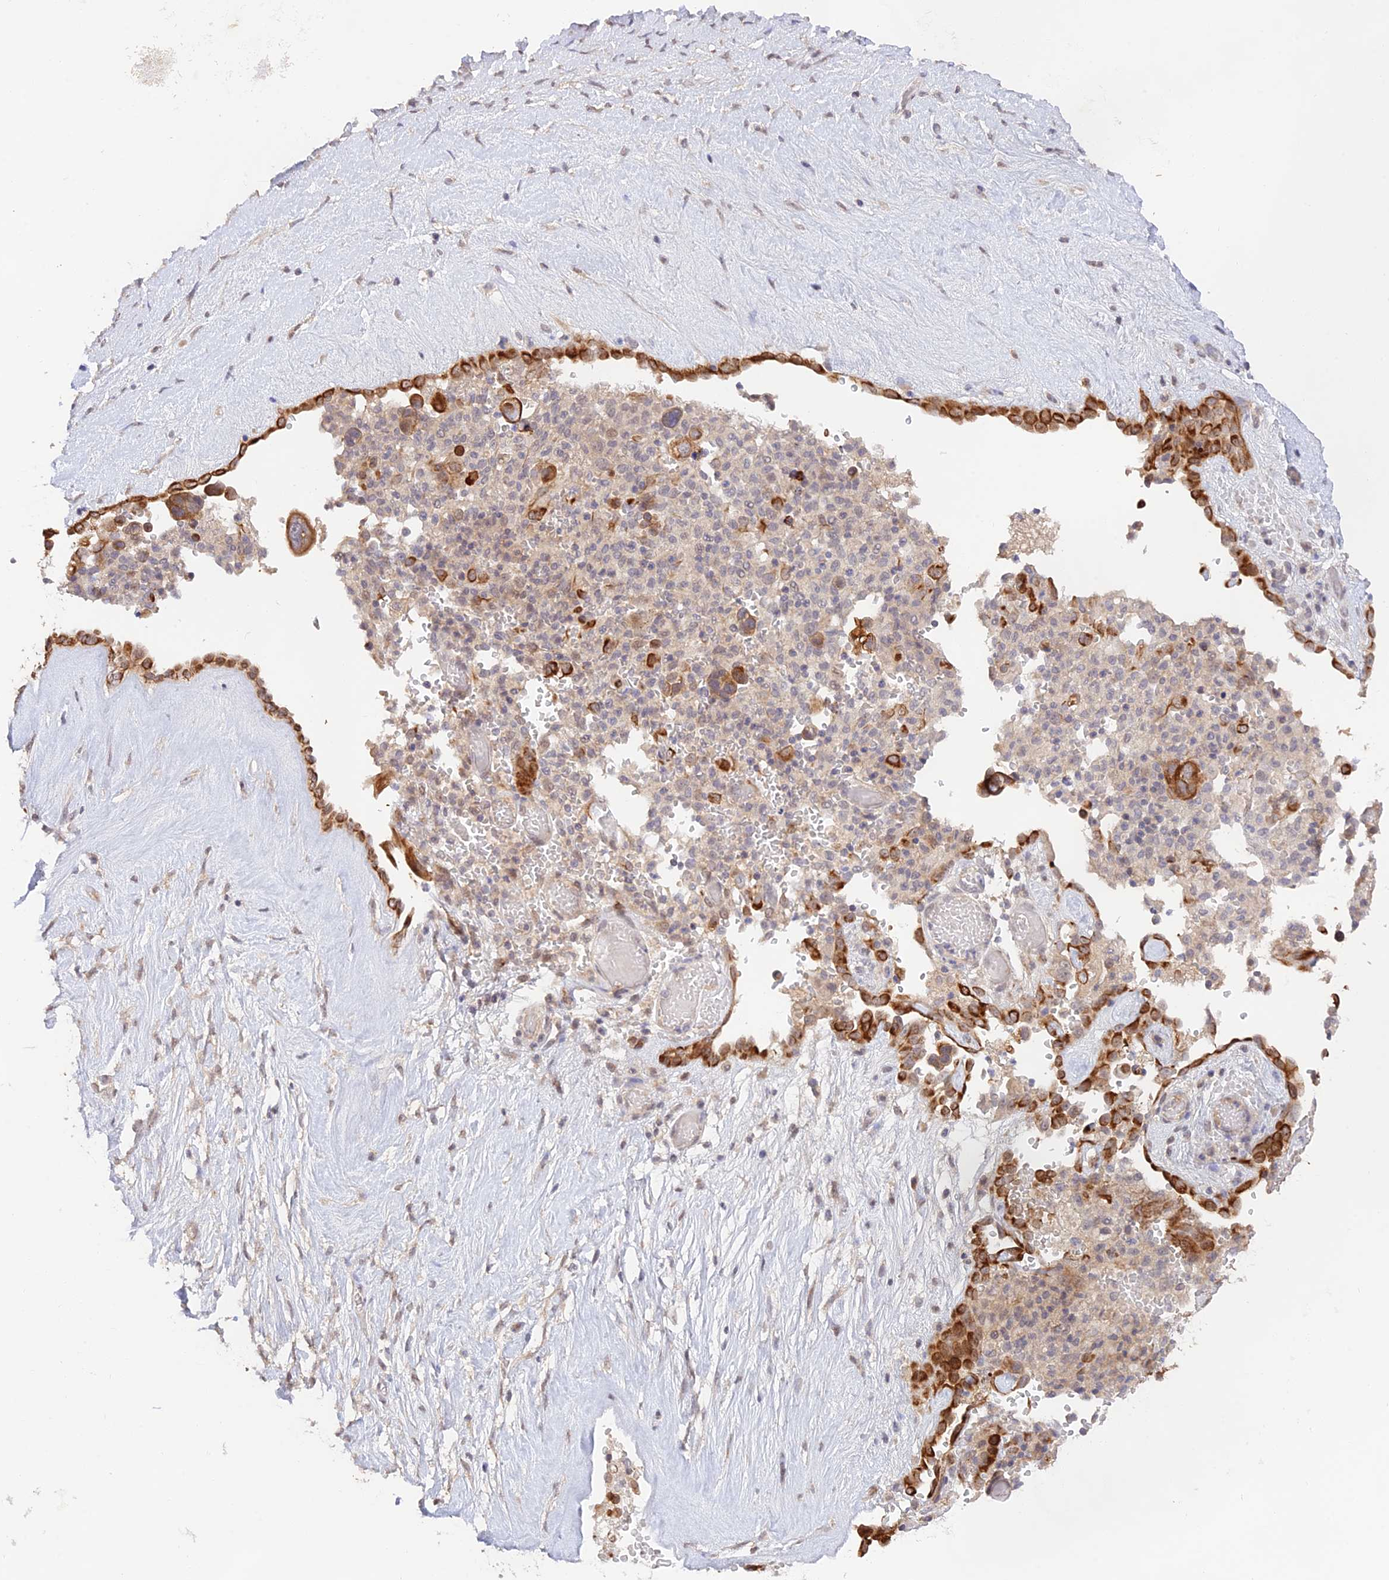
{"staining": {"intensity": "moderate", "quantity": ">75%", "location": "cytoplasmic/membranous"}, "tissue": "ovarian cancer", "cell_type": "Tumor cells", "image_type": "cancer", "snomed": [{"axis": "morphology", "description": "Cystadenocarcinoma, serous, NOS"}, {"axis": "topography", "description": "Ovary"}], "caption": "A medium amount of moderate cytoplasmic/membranous staining is identified in about >75% of tumor cells in ovarian cancer tissue.", "gene": "CAMSAP3", "patient": {"sex": "female", "age": 56}}